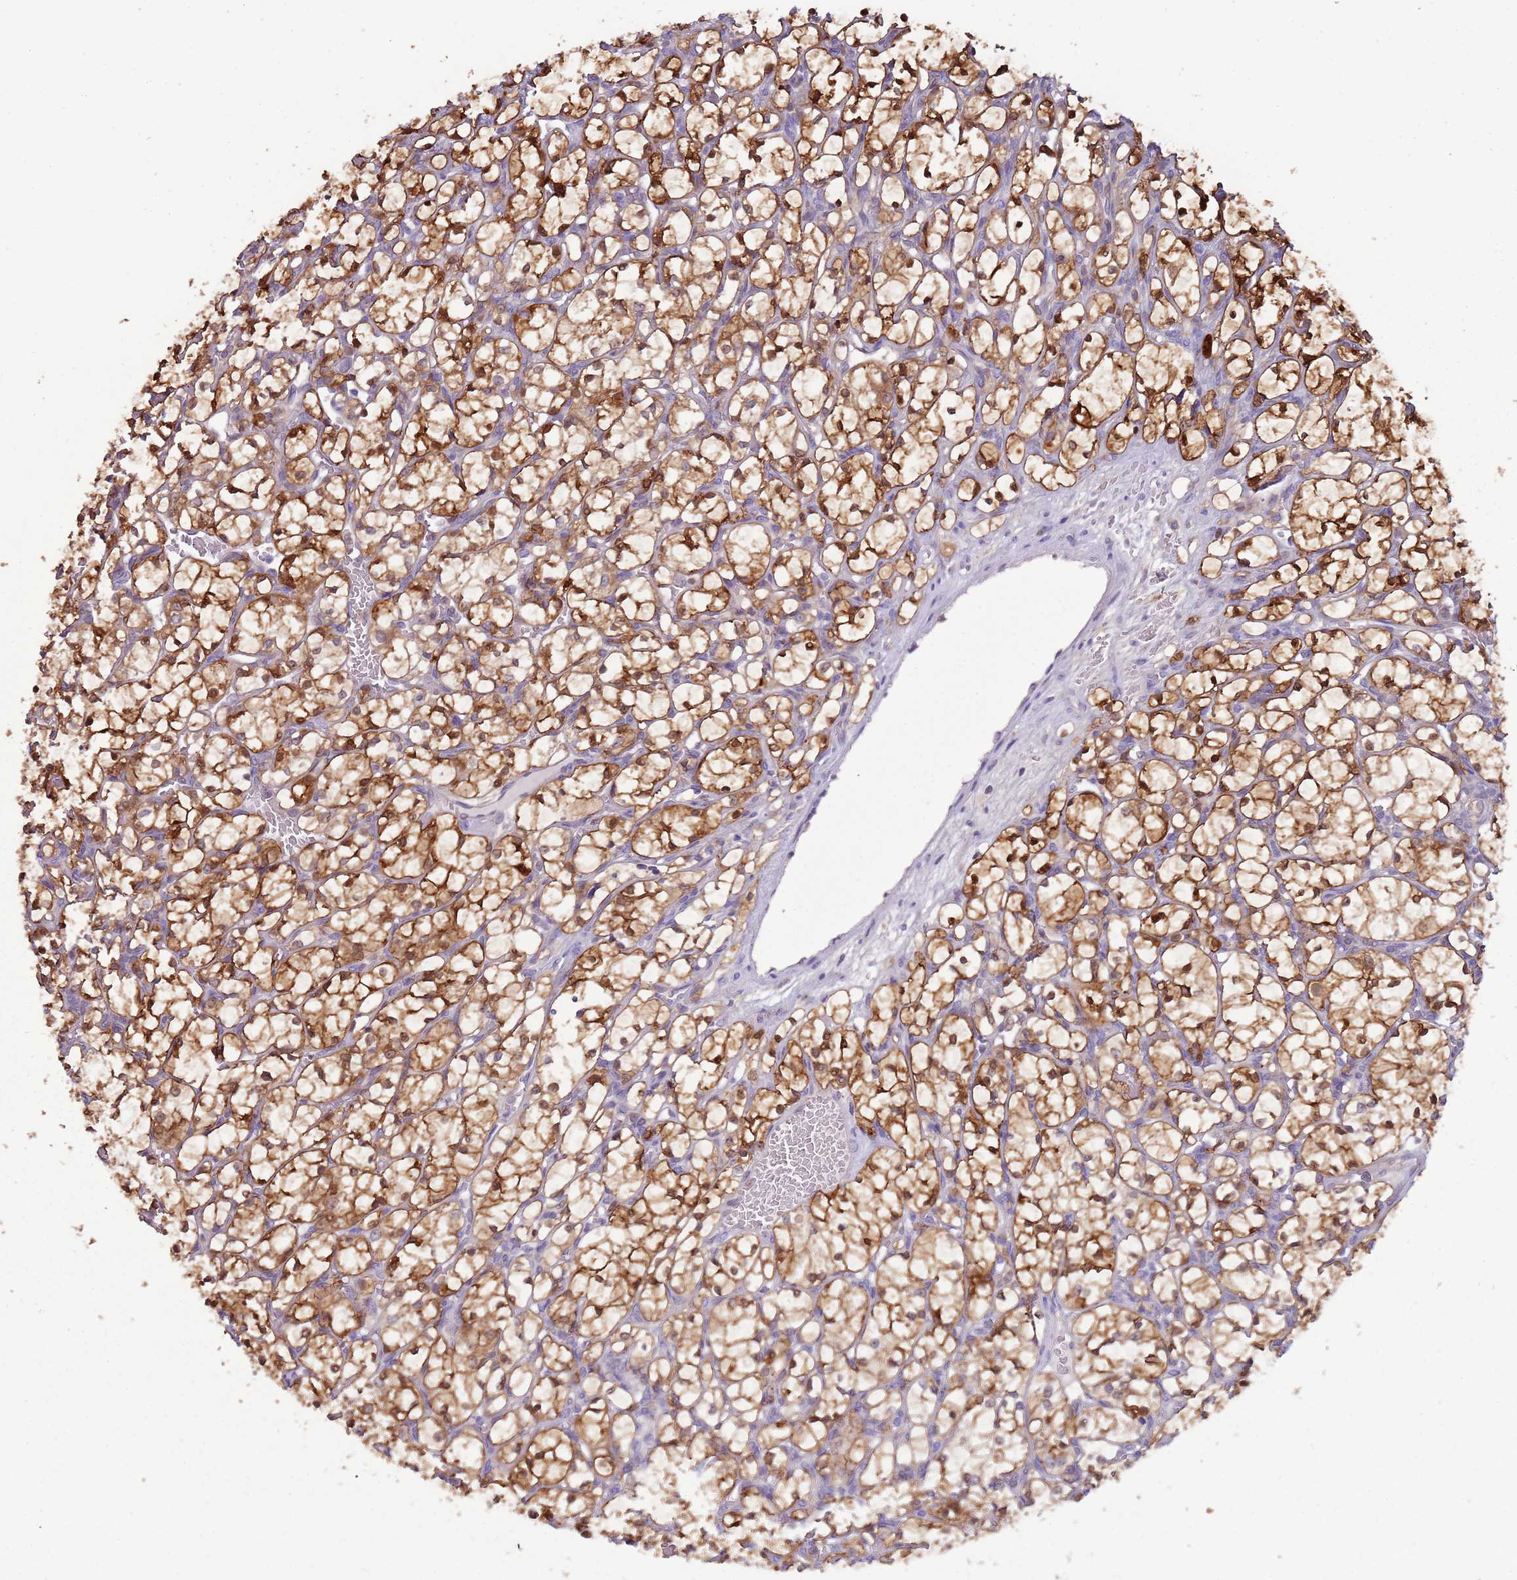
{"staining": {"intensity": "strong", "quantity": ">75%", "location": "cytoplasmic/membranous,nuclear"}, "tissue": "renal cancer", "cell_type": "Tumor cells", "image_type": "cancer", "snomed": [{"axis": "morphology", "description": "Adenocarcinoma, NOS"}, {"axis": "topography", "description": "Kidney"}], "caption": "IHC (DAB (3,3'-diaminobenzidine)) staining of human renal adenocarcinoma reveals strong cytoplasmic/membranous and nuclear protein expression in about >75% of tumor cells.", "gene": "NBPF6", "patient": {"sex": "female", "age": 69}}